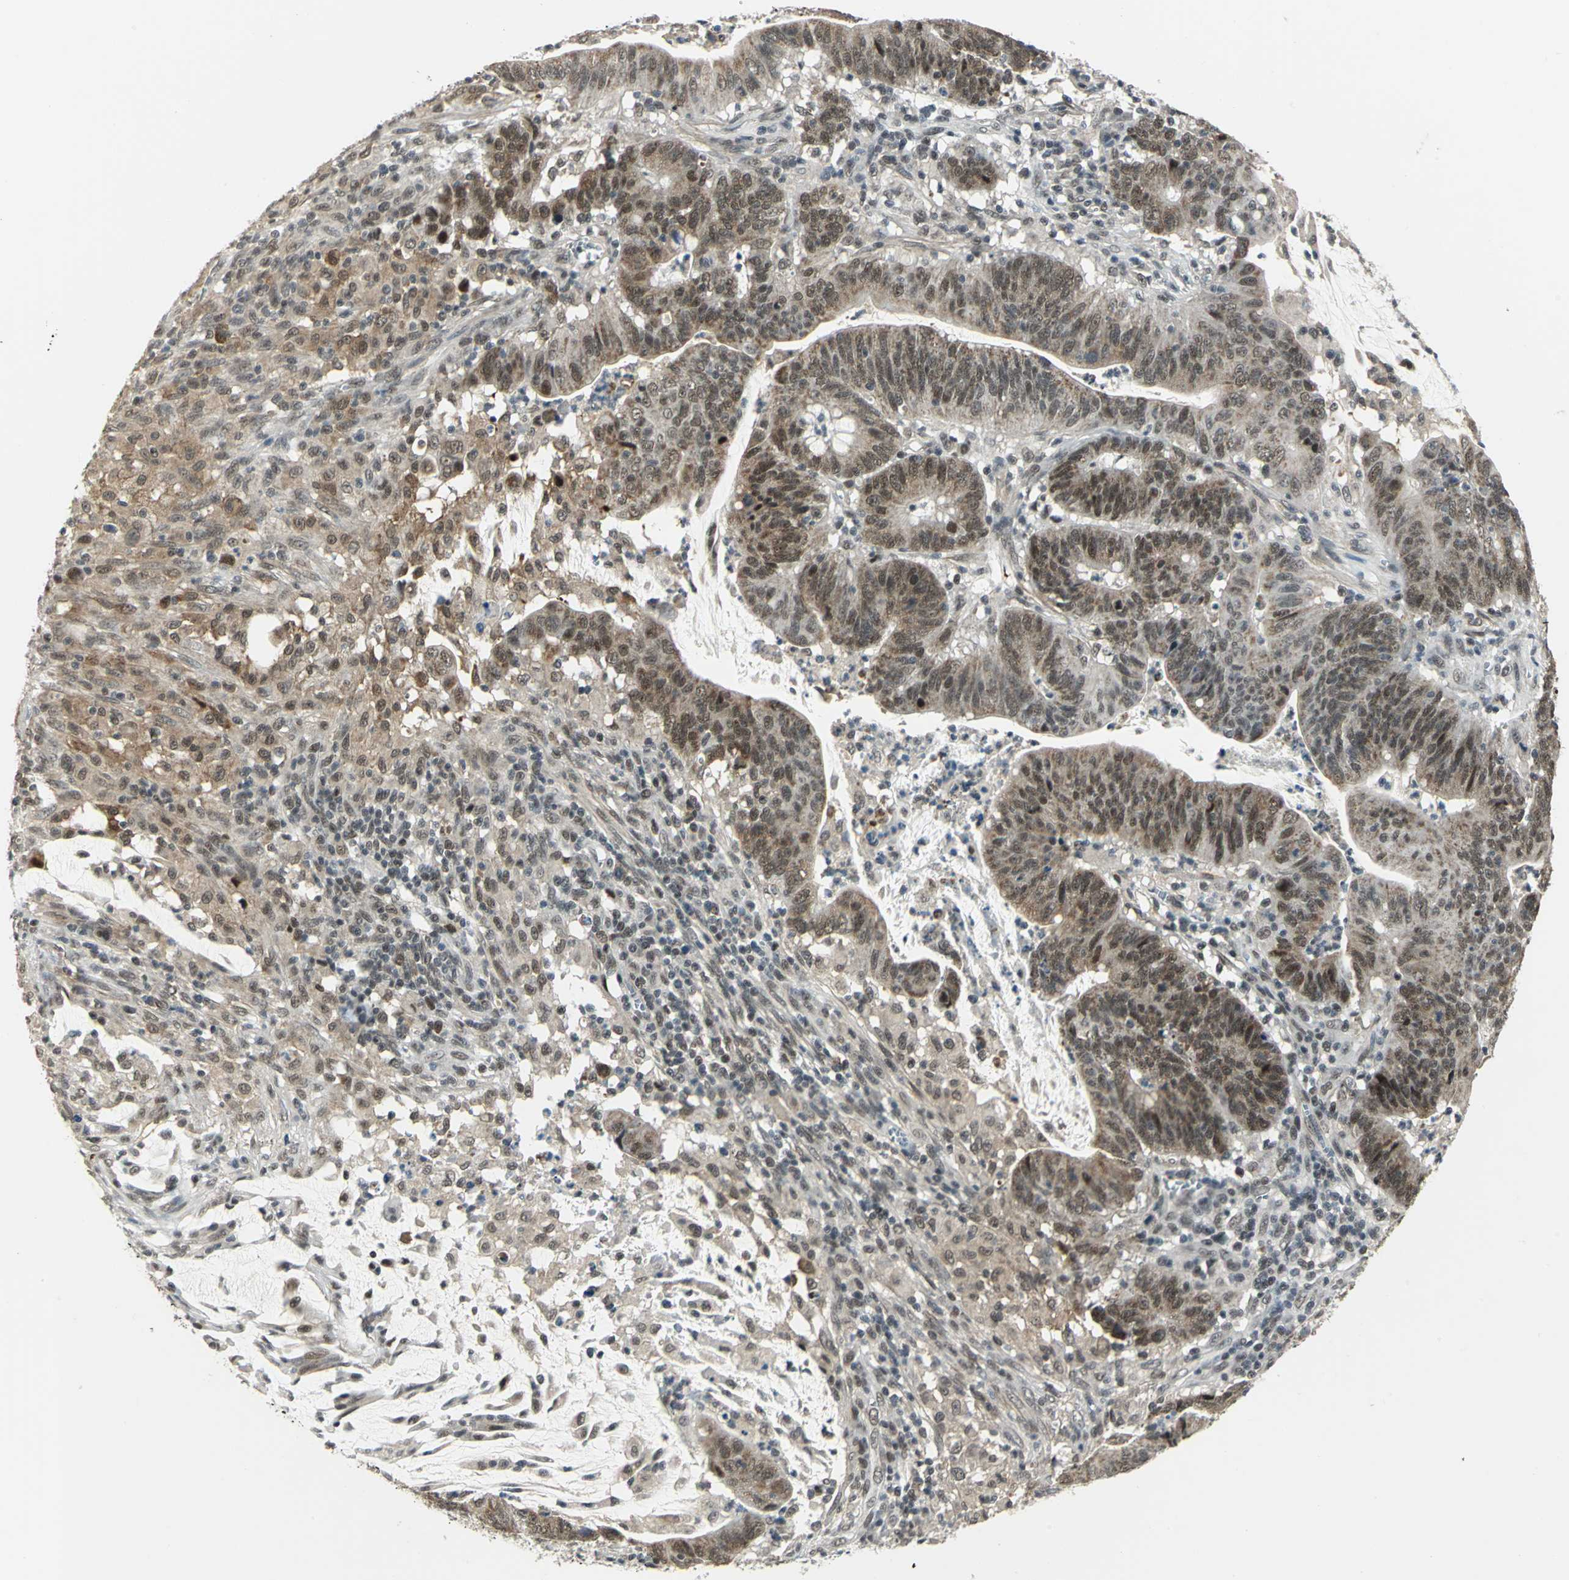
{"staining": {"intensity": "moderate", "quantity": ">75%", "location": "cytoplasmic/membranous,nuclear"}, "tissue": "colorectal cancer", "cell_type": "Tumor cells", "image_type": "cancer", "snomed": [{"axis": "morphology", "description": "Adenocarcinoma, NOS"}, {"axis": "topography", "description": "Colon"}], "caption": "Colorectal adenocarcinoma was stained to show a protein in brown. There is medium levels of moderate cytoplasmic/membranous and nuclear staining in about >75% of tumor cells.", "gene": "MTA1", "patient": {"sex": "male", "age": 45}}